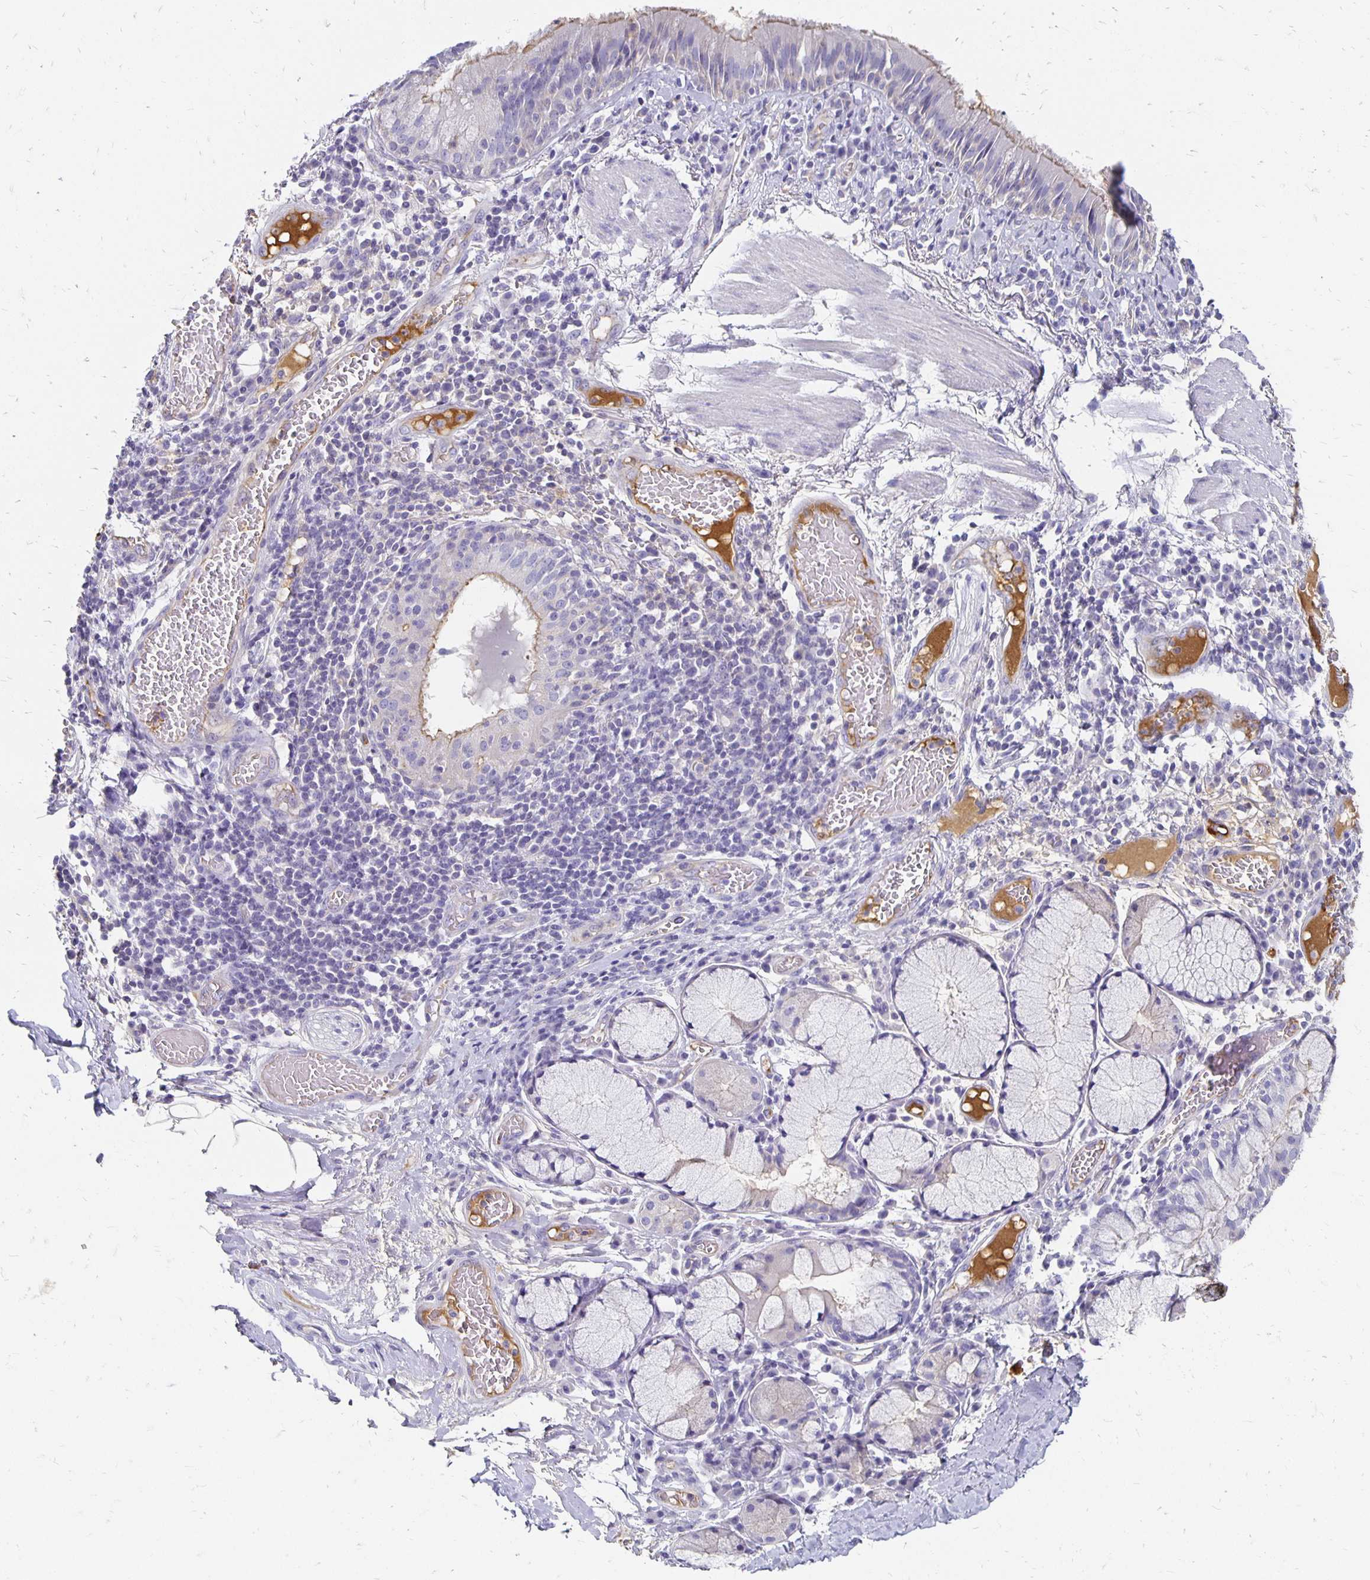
{"staining": {"intensity": "negative", "quantity": "none", "location": "none"}, "tissue": "adipose tissue", "cell_type": "Adipocytes", "image_type": "normal", "snomed": [{"axis": "morphology", "description": "Normal tissue, NOS"}, {"axis": "topography", "description": "Cartilage tissue"}, {"axis": "topography", "description": "Bronchus"}], "caption": "This photomicrograph is of normal adipose tissue stained with IHC to label a protein in brown with the nuclei are counter-stained blue. There is no staining in adipocytes.", "gene": "APOB", "patient": {"sex": "male", "age": 56}}